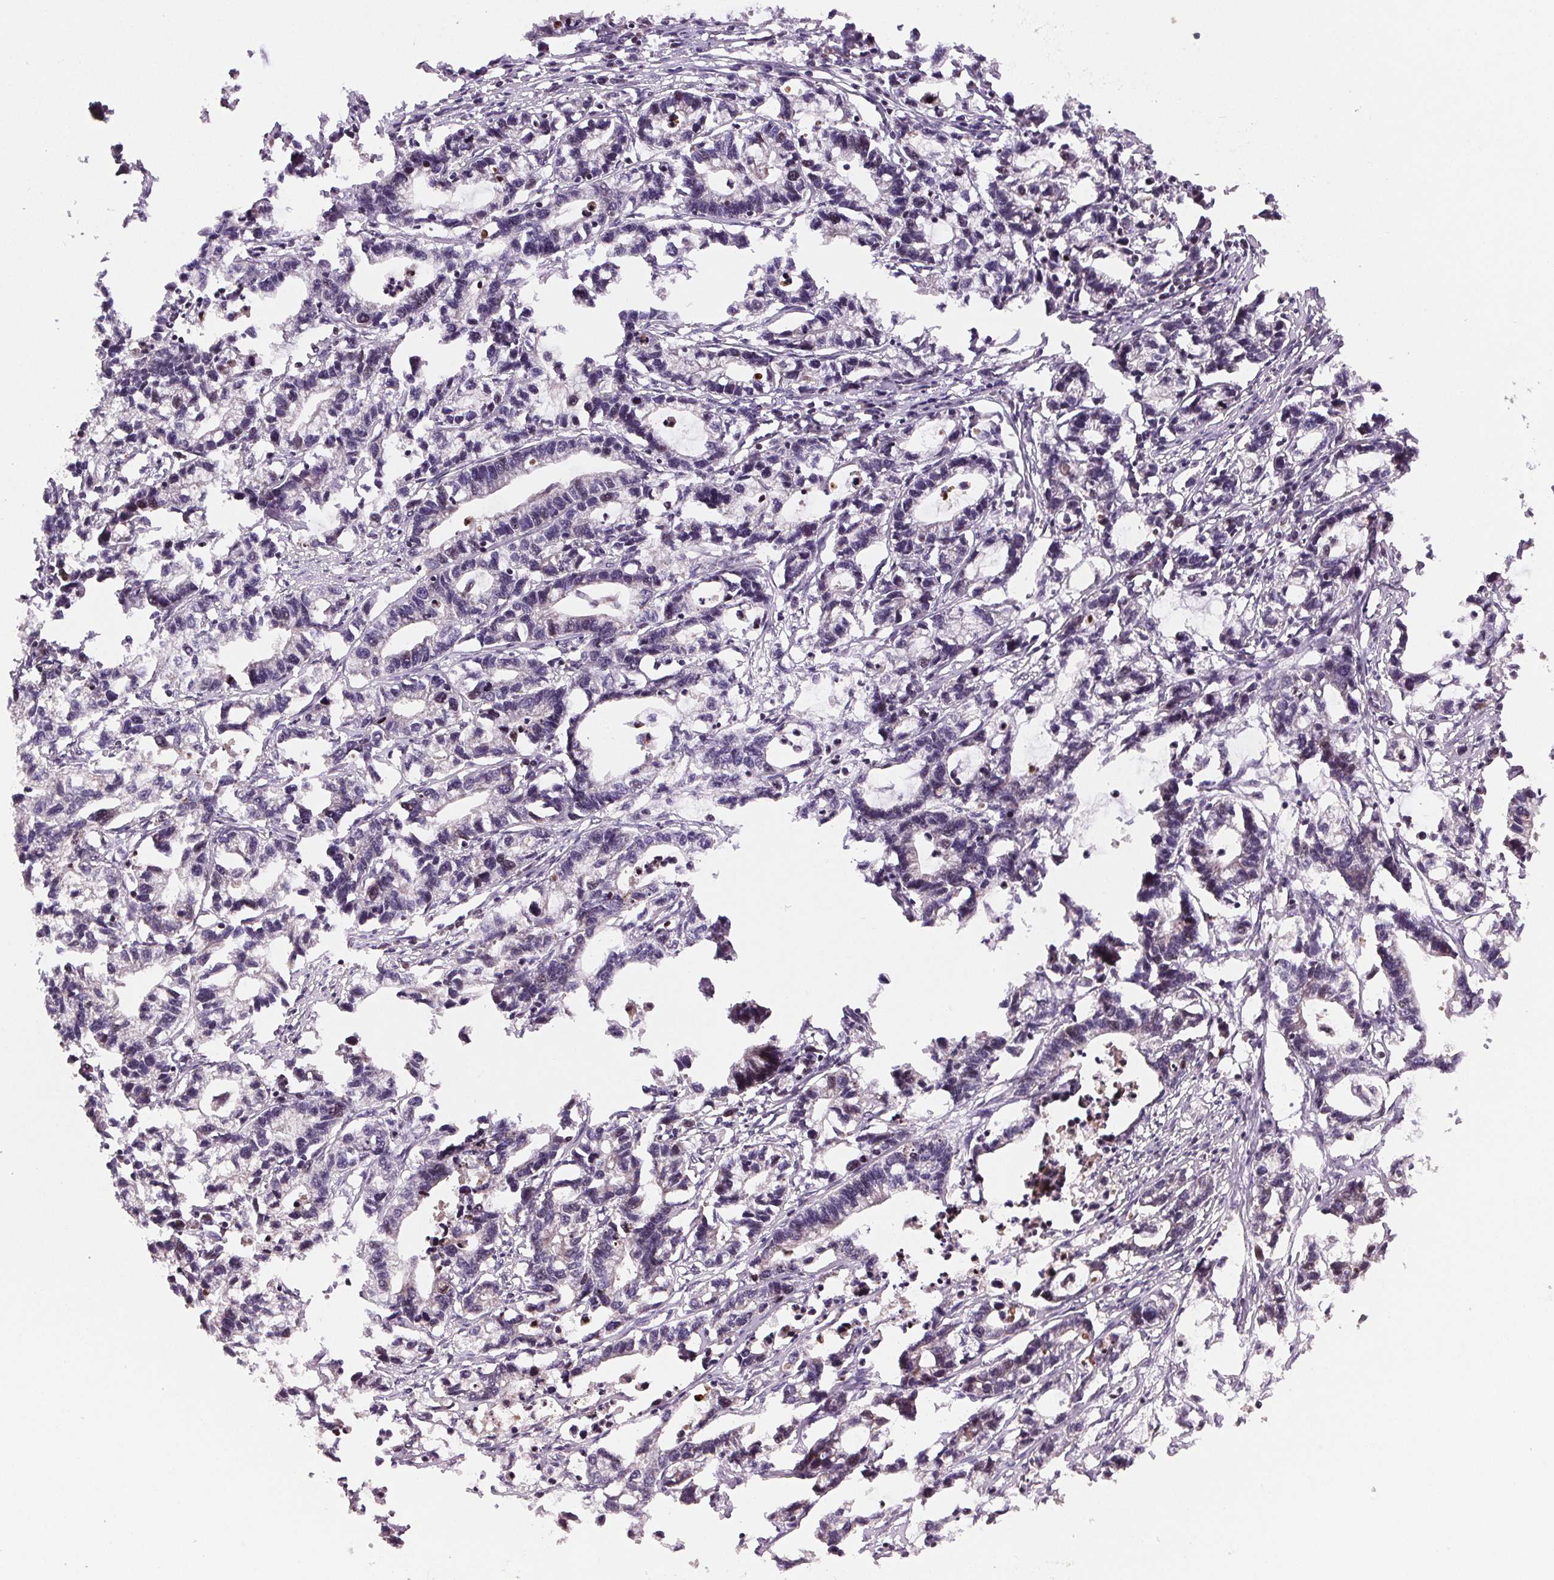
{"staining": {"intensity": "negative", "quantity": "none", "location": "none"}, "tissue": "stomach cancer", "cell_type": "Tumor cells", "image_type": "cancer", "snomed": [{"axis": "morphology", "description": "Adenocarcinoma, NOS"}, {"axis": "topography", "description": "Stomach"}], "caption": "Photomicrograph shows no protein staining in tumor cells of stomach cancer (adenocarcinoma) tissue.", "gene": "SUCLA2", "patient": {"sex": "male", "age": 83}}